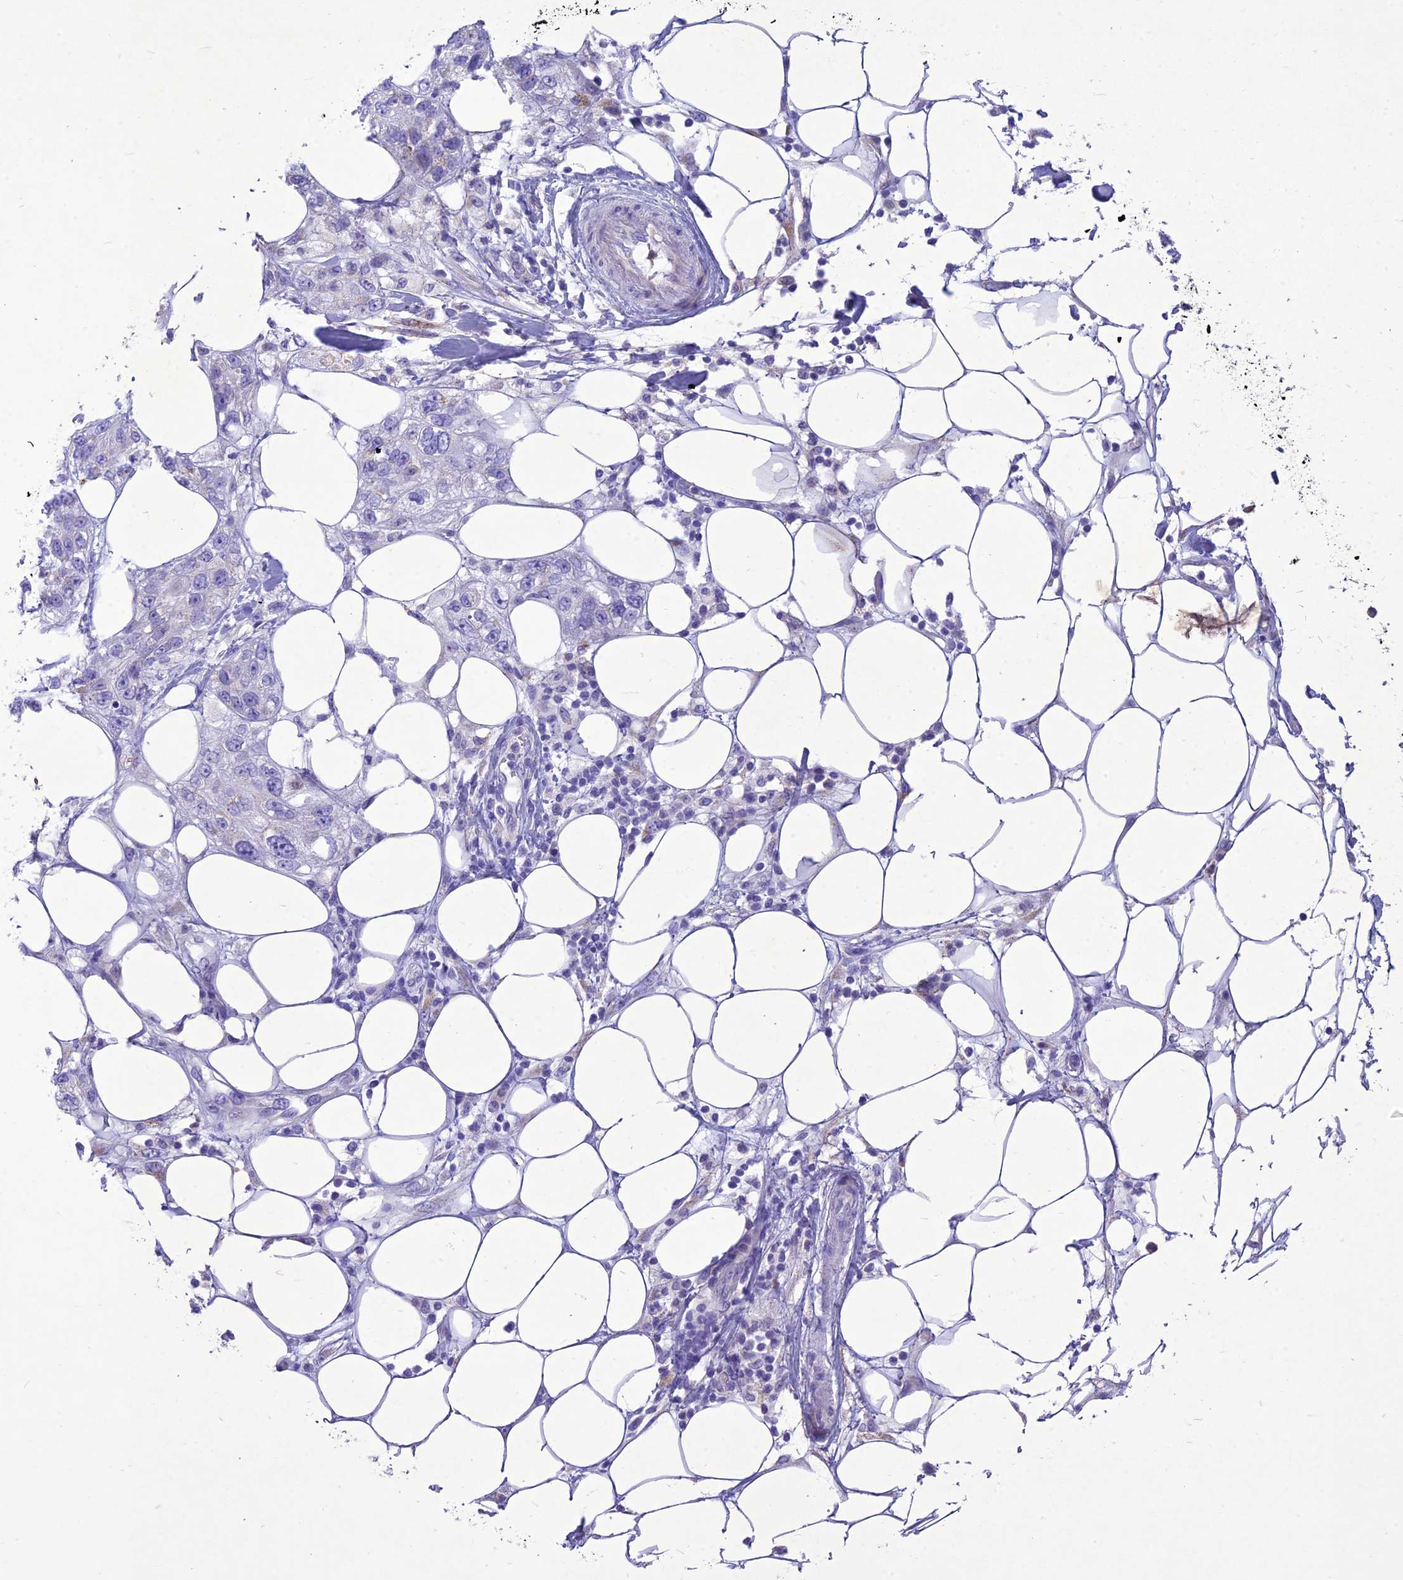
{"staining": {"intensity": "negative", "quantity": "none", "location": "none"}, "tissue": "skin cancer", "cell_type": "Tumor cells", "image_type": "cancer", "snomed": [{"axis": "morphology", "description": "Normal tissue, NOS"}, {"axis": "morphology", "description": "Squamous cell carcinoma, NOS"}, {"axis": "topography", "description": "Skin"}], "caption": "Immunohistochemistry (IHC) micrograph of human skin cancer stained for a protein (brown), which displays no staining in tumor cells.", "gene": "SLC13A5", "patient": {"sex": "male", "age": 72}}